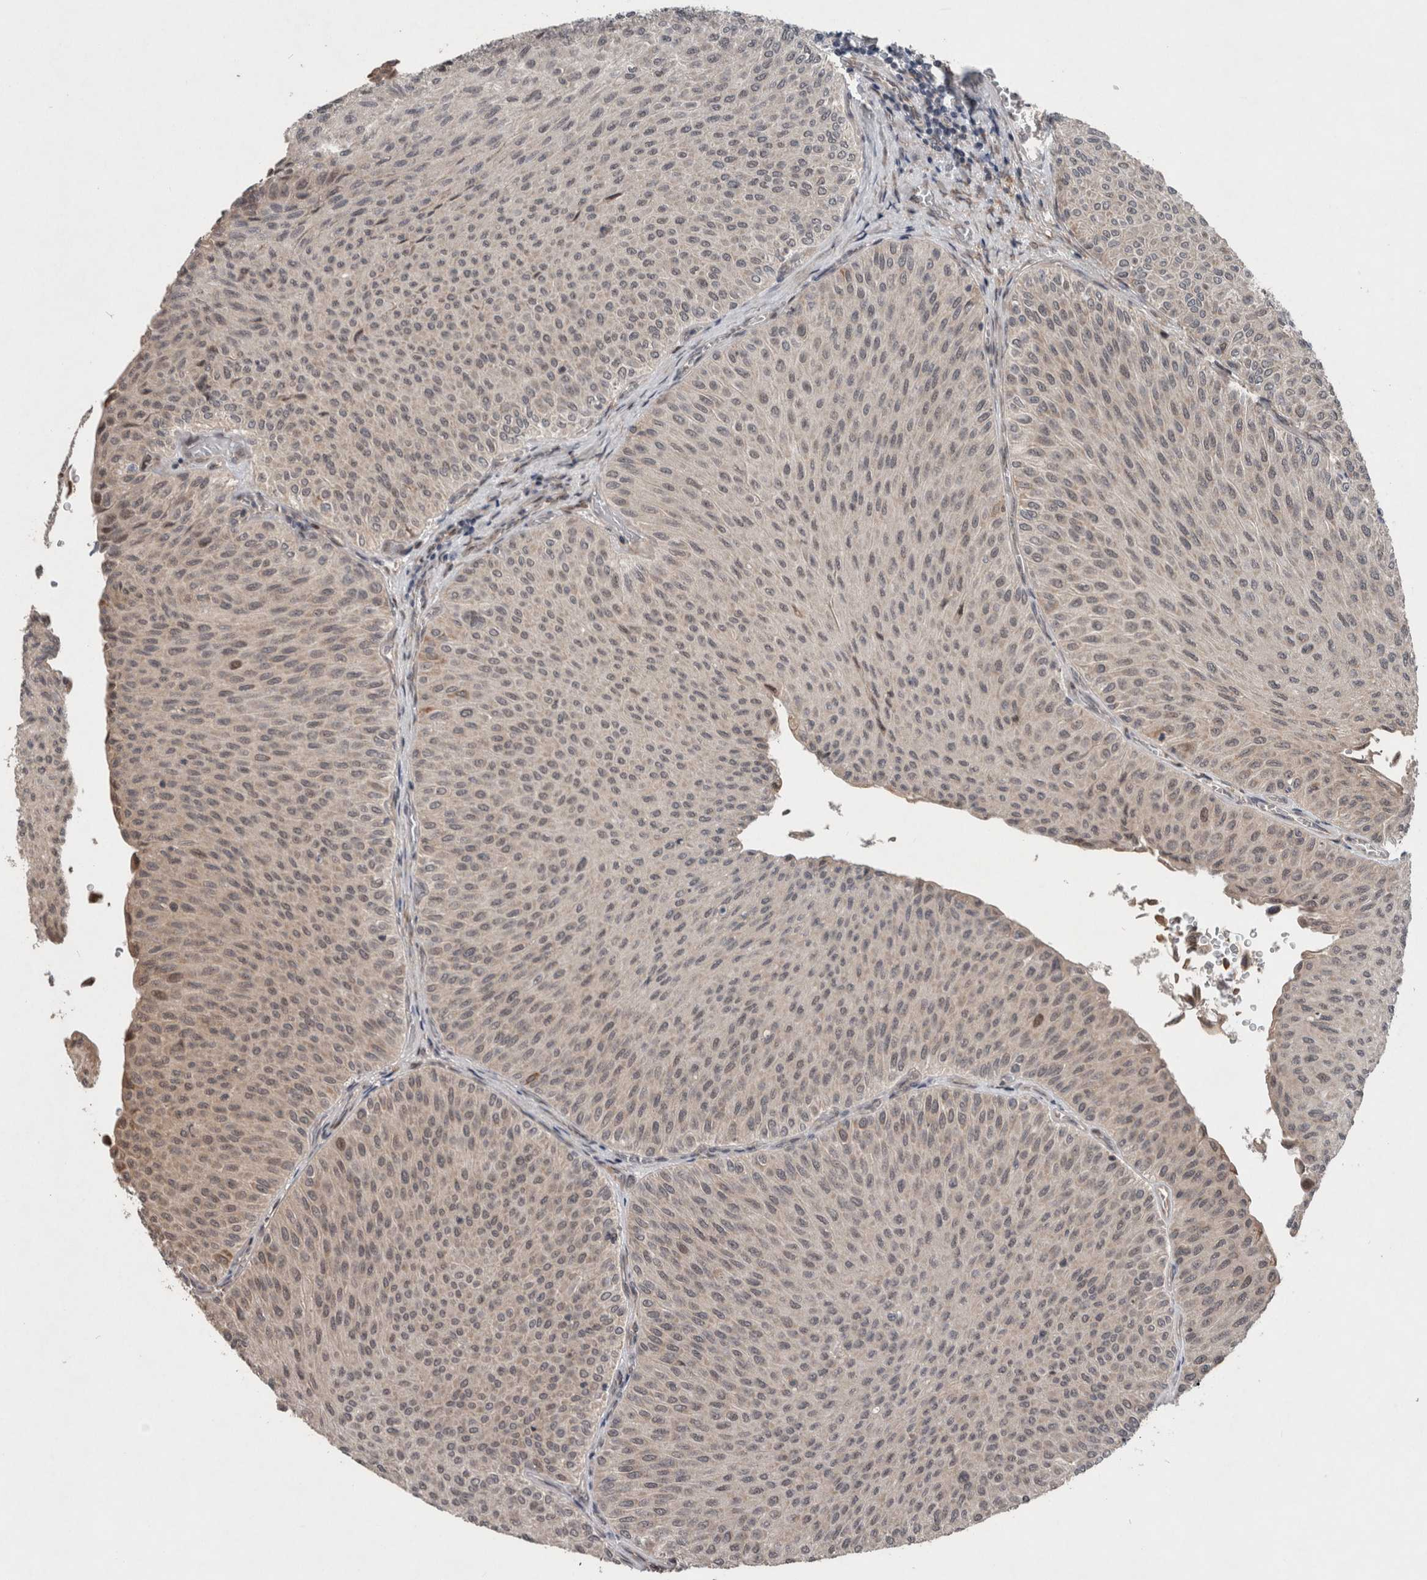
{"staining": {"intensity": "weak", "quantity": "<25%", "location": "cytoplasmic/membranous,nuclear"}, "tissue": "urothelial cancer", "cell_type": "Tumor cells", "image_type": "cancer", "snomed": [{"axis": "morphology", "description": "Urothelial carcinoma, Low grade"}, {"axis": "topography", "description": "Urinary bladder"}], "caption": "Urothelial cancer stained for a protein using immunohistochemistry demonstrates no positivity tumor cells.", "gene": "GIMAP6", "patient": {"sex": "male", "age": 78}}